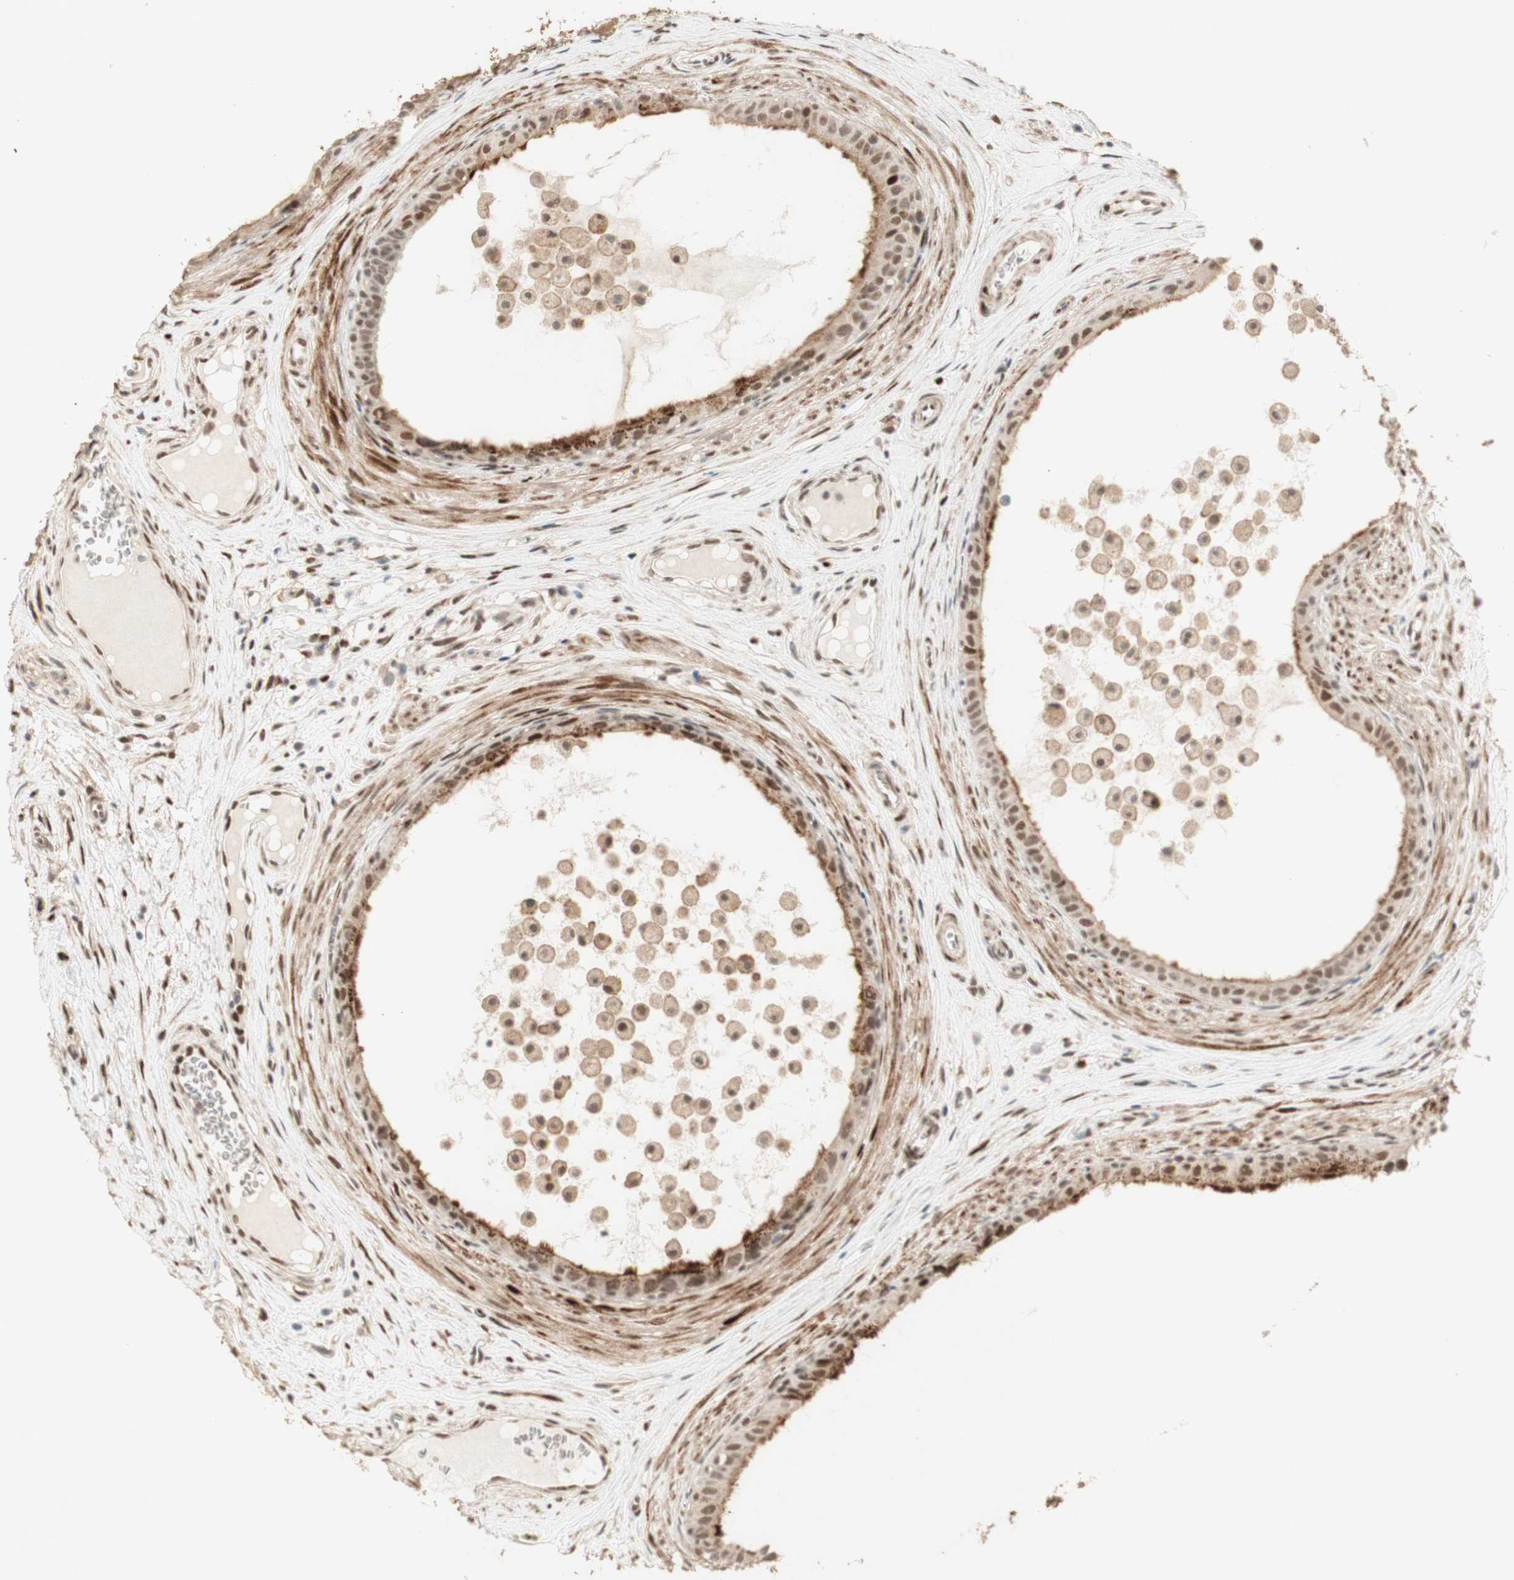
{"staining": {"intensity": "strong", "quantity": ">75%", "location": "cytoplasmic/membranous"}, "tissue": "epididymis", "cell_type": "Glandular cells", "image_type": "normal", "snomed": [{"axis": "morphology", "description": "Normal tissue, NOS"}, {"axis": "morphology", "description": "Inflammation, NOS"}, {"axis": "topography", "description": "Epididymis"}], "caption": "A brown stain shows strong cytoplasmic/membranous staining of a protein in glandular cells of benign epididymis.", "gene": "FOXP1", "patient": {"sex": "male", "age": 85}}